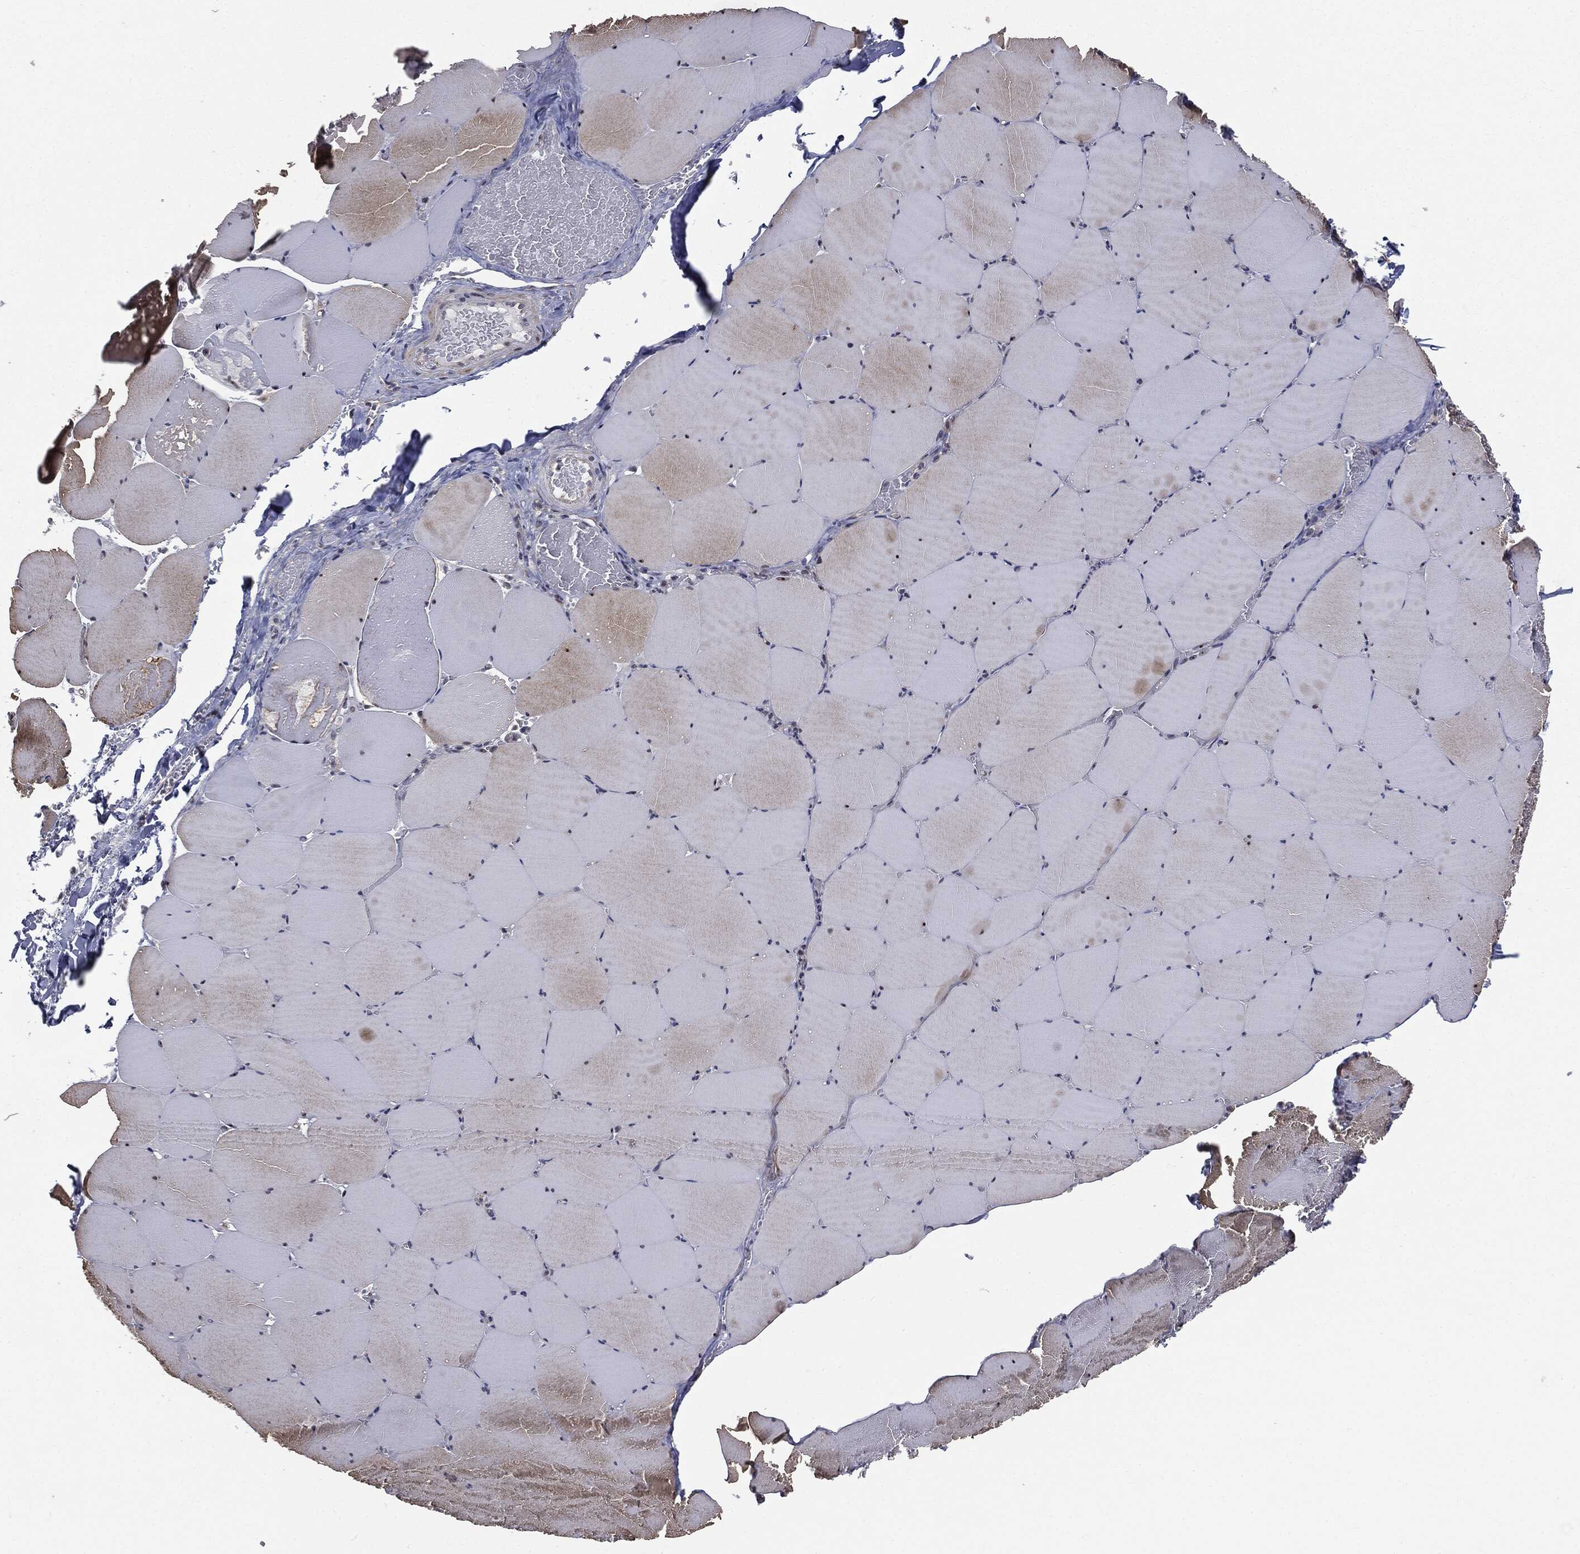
{"staining": {"intensity": "weak", "quantity": "<25%", "location": "cytoplasmic/membranous"}, "tissue": "skeletal muscle", "cell_type": "Myocytes", "image_type": "normal", "snomed": [{"axis": "morphology", "description": "Normal tissue, NOS"}, {"axis": "morphology", "description": "Malignant melanoma, Metastatic site"}, {"axis": "topography", "description": "Skeletal muscle"}], "caption": "DAB immunohistochemical staining of benign skeletal muscle reveals no significant positivity in myocytes.", "gene": "TRMT1L", "patient": {"sex": "male", "age": 50}}